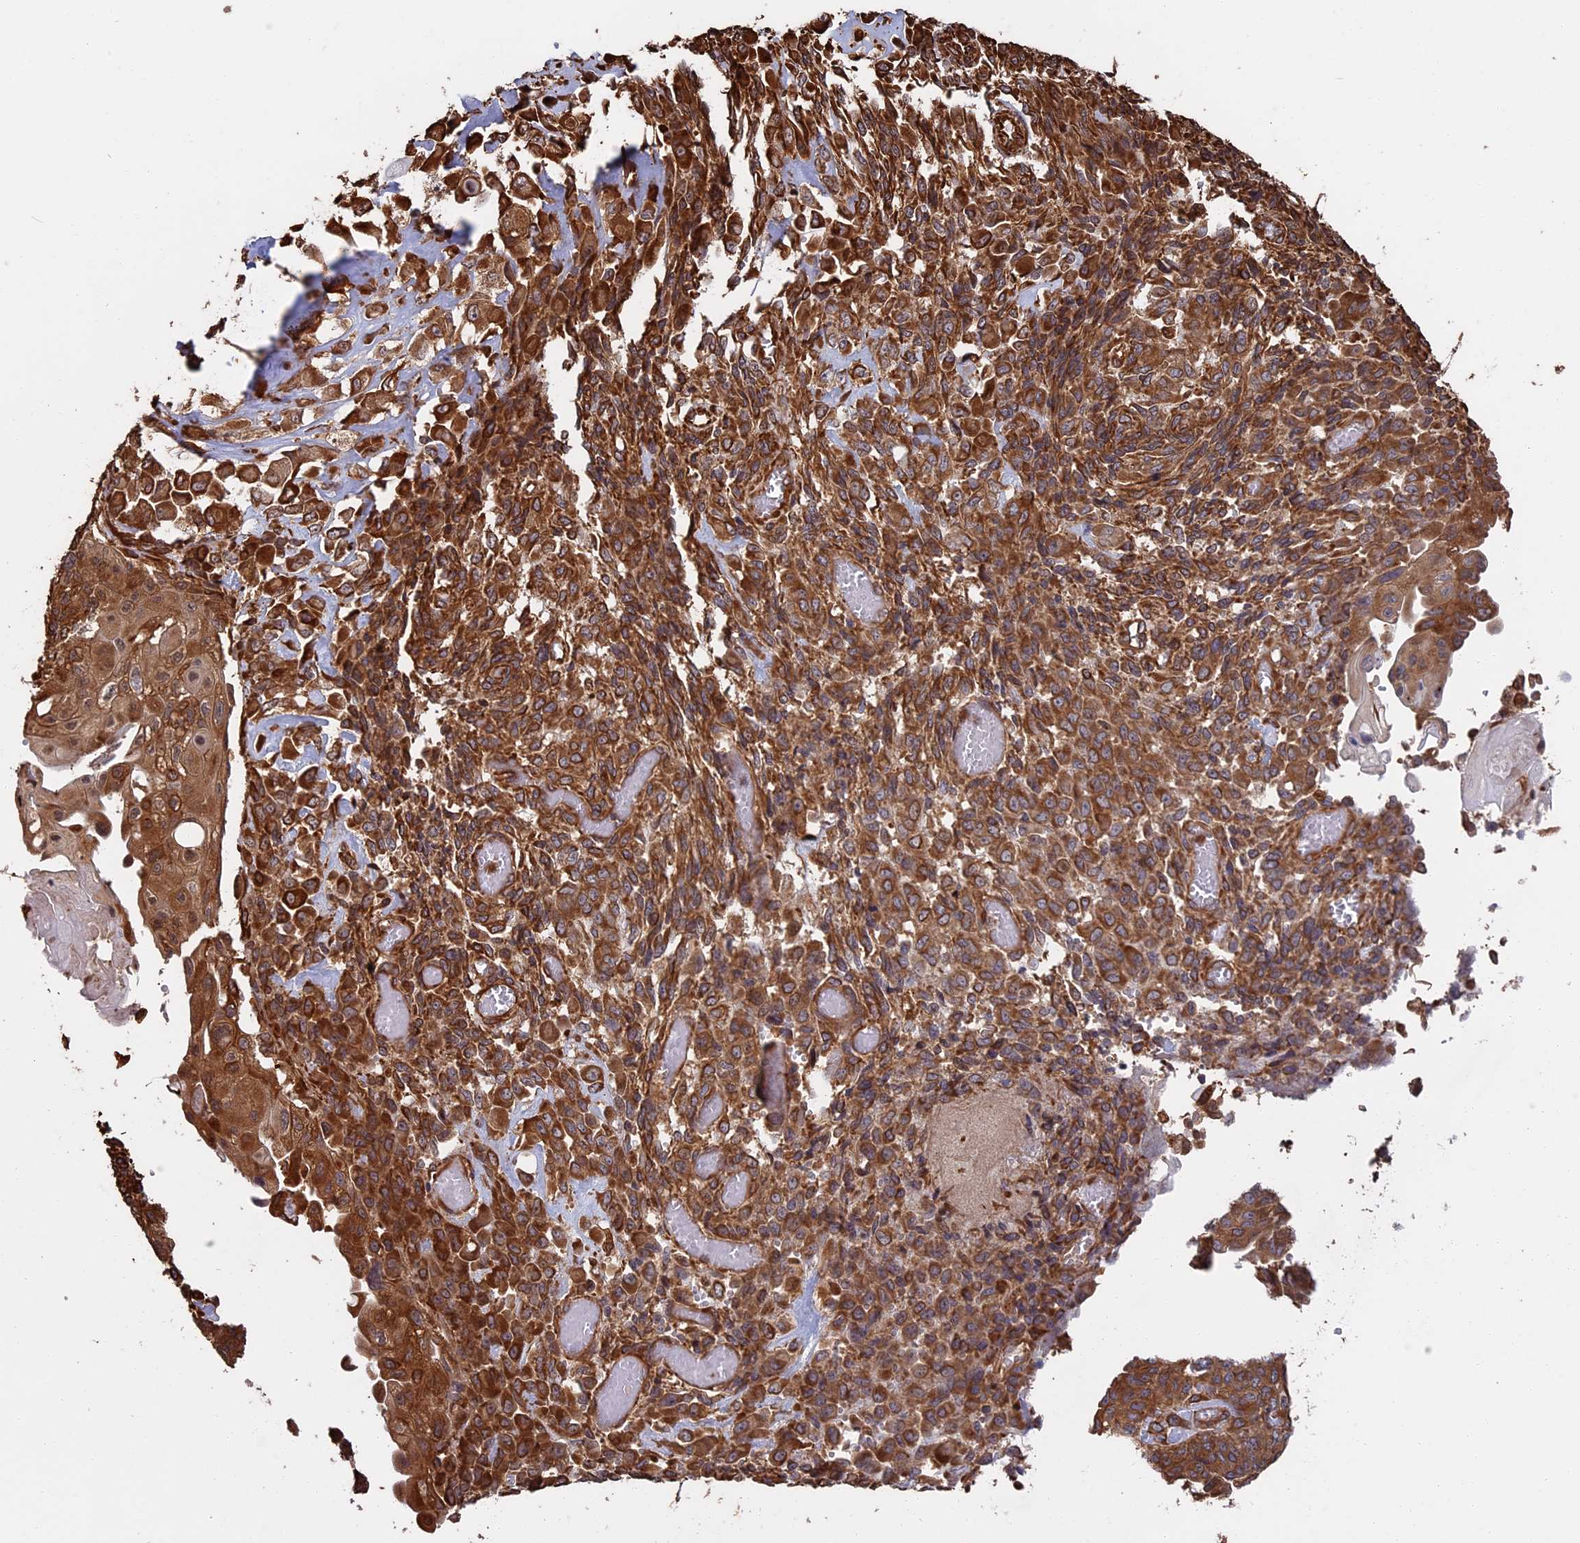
{"staining": {"intensity": "strong", "quantity": ">75%", "location": "cytoplasmic/membranous"}, "tissue": "endometrial cancer", "cell_type": "Tumor cells", "image_type": "cancer", "snomed": [{"axis": "morphology", "description": "Adenocarcinoma, NOS"}, {"axis": "topography", "description": "Endometrium"}], "caption": "A high amount of strong cytoplasmic/membranous expression is present in approximately >75% of tumor cells in adenocarcinoma (endometrial) tissue.", "gene": "CCDC124", "patient": {"sex": "female", "age": 32}}